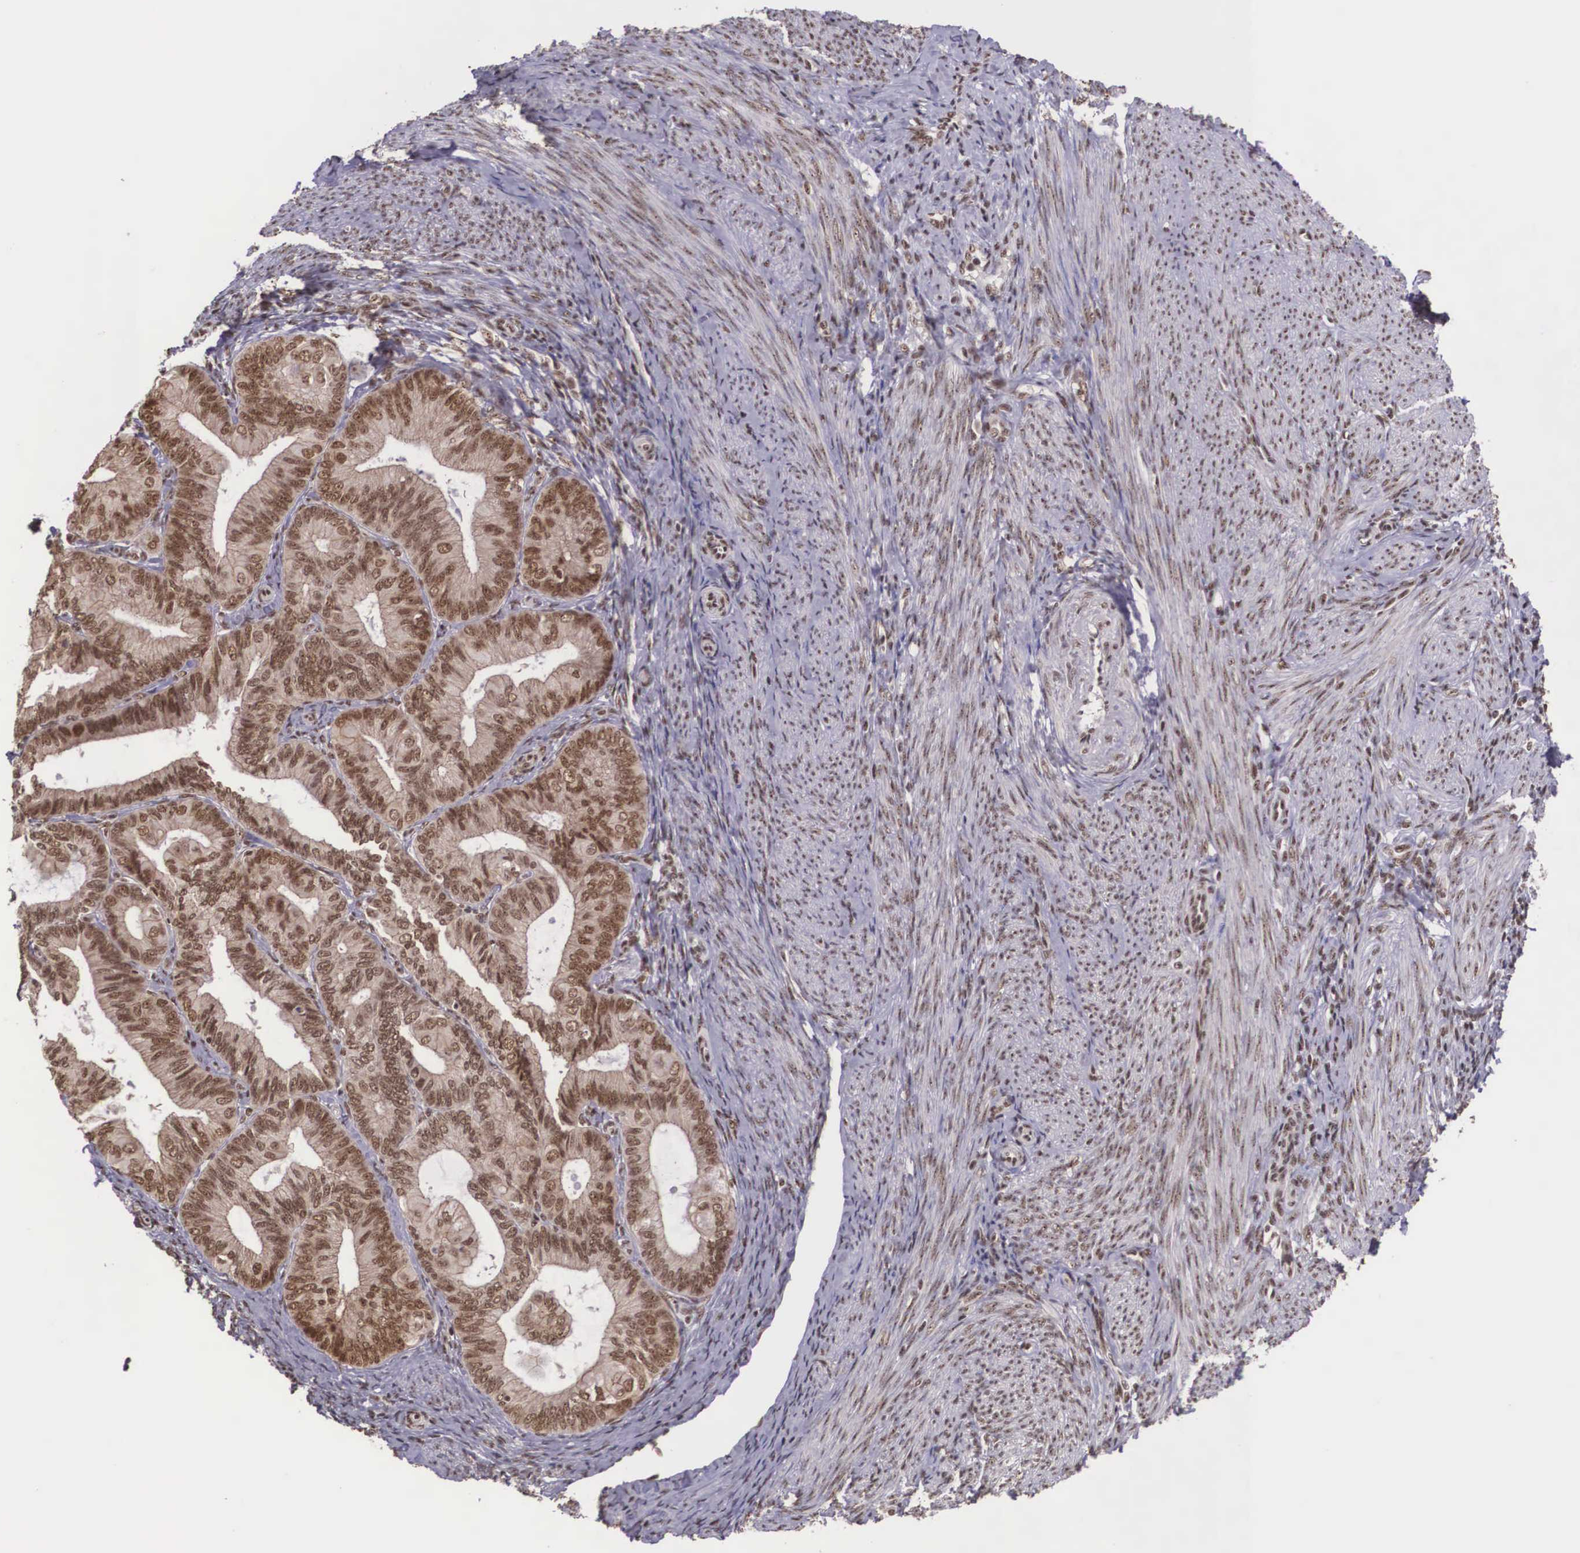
{"staining": {"intensity": "strong", "quantity": ">75%", "location": "cytoplasmic/membranous,nuclear"}, "tissue": "endometrial cancer", "cell_type": "Tumor cells", "image_type": "cancer", "snomed": [{"axis": "morphology", "description": "Adenocarcinoma, NOS"}, {"axis": "topography", "description": "Endometrium"}], "caption": "The histopathology image demonstrates a brown stain indicating the presence of a protein in the cytoplasmic/membranous and nuclear of tumor cells in endometrial cancer.", "gene": "POLR2F", "patient": {"sex": "female", "age": 63}}